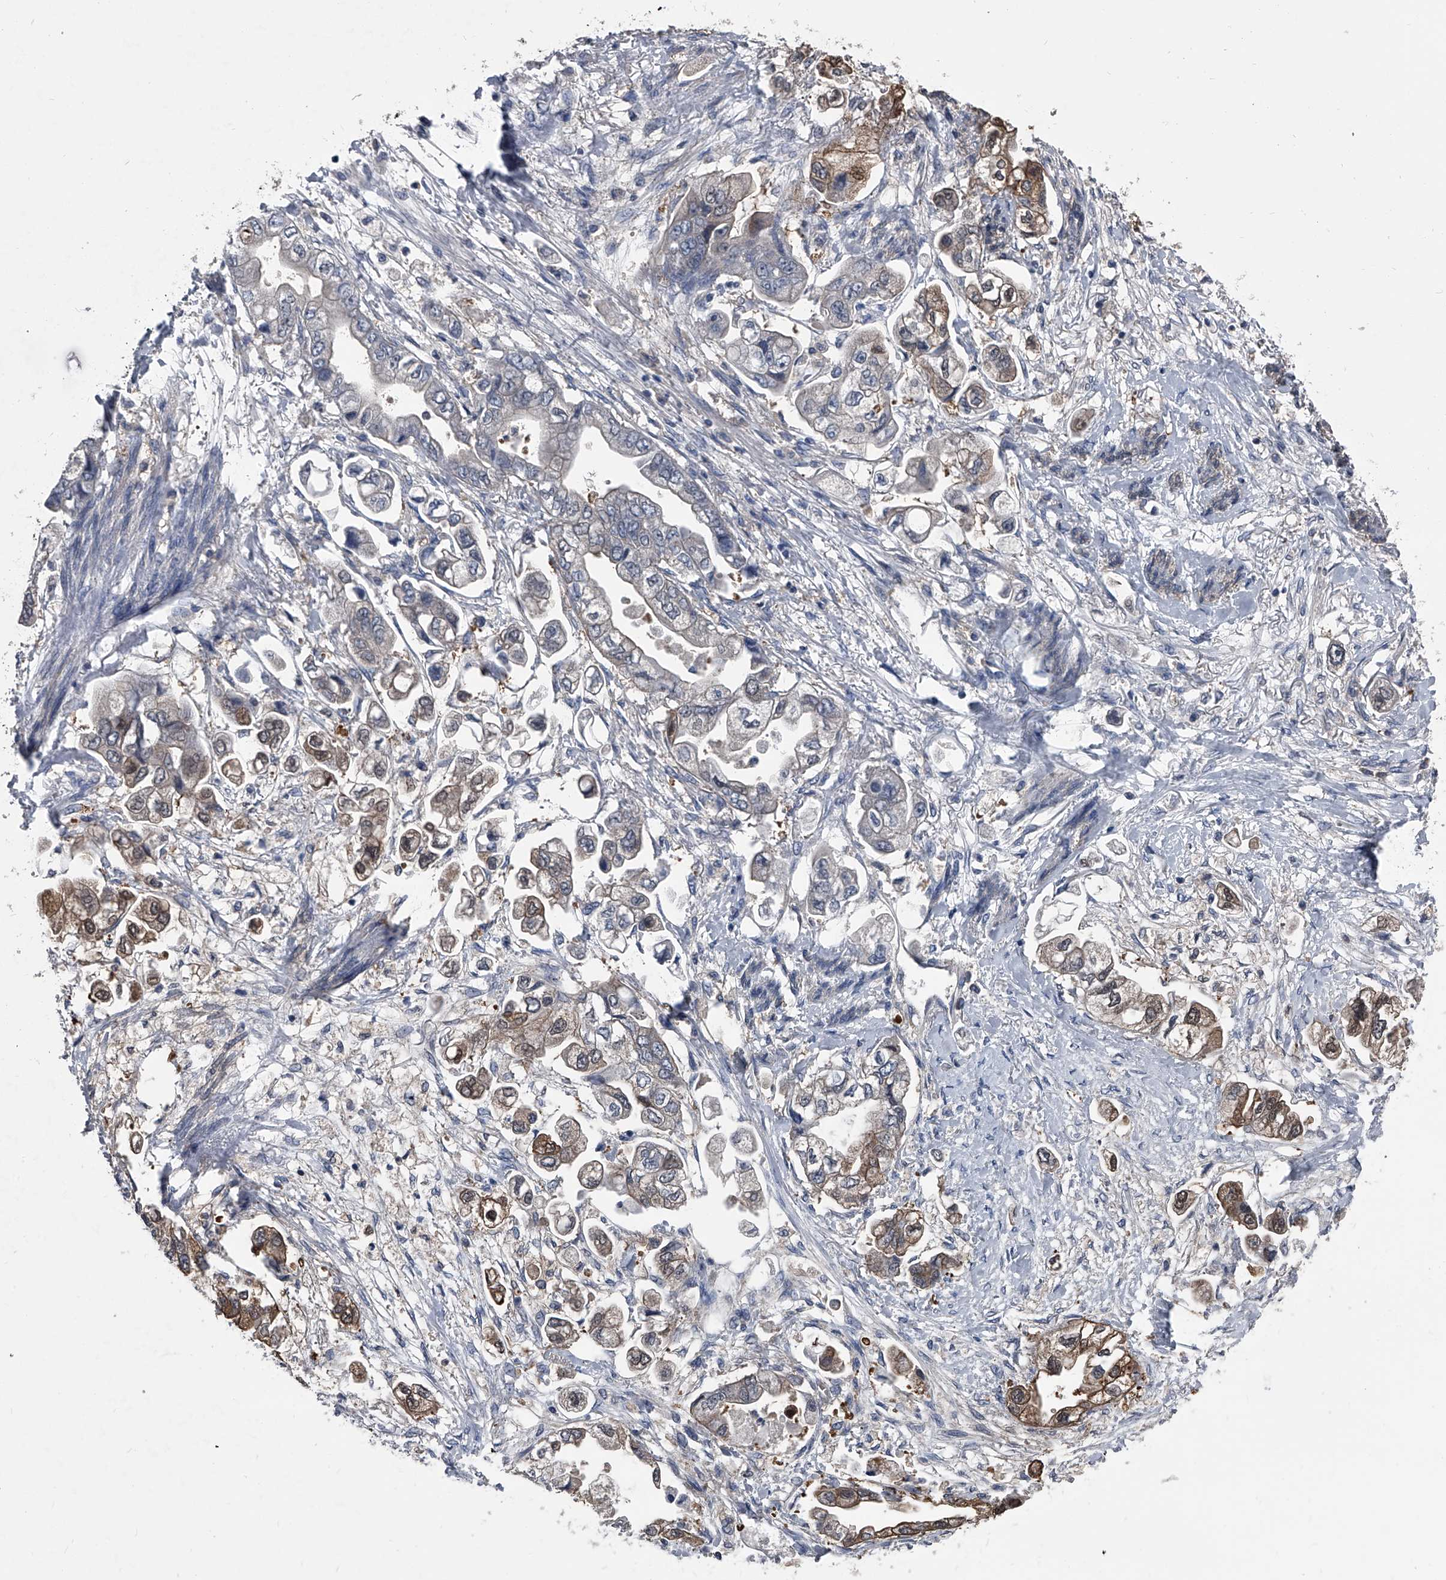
{"staining": {"intensity": "moderate", "quantity": "25%-75%", "location": "cytoplasmic/membranous"}, "tissue": "stomach cancer", "cell_type": "Tumor cells", "image_type": "cancer", "snomed": [{"axis": "morphology", "description": "Adenocarcinoma, NOS"}, {"axis": "topography", "description": "Stomach"}], "caption": "A brown stain labels moderate cytoplasmic/membranous positivity of a protein in human adenocarcinoma (stomach) tumor cells.", "gene": "KIF13A", "patient": {"sex": "male", "age": 62}}